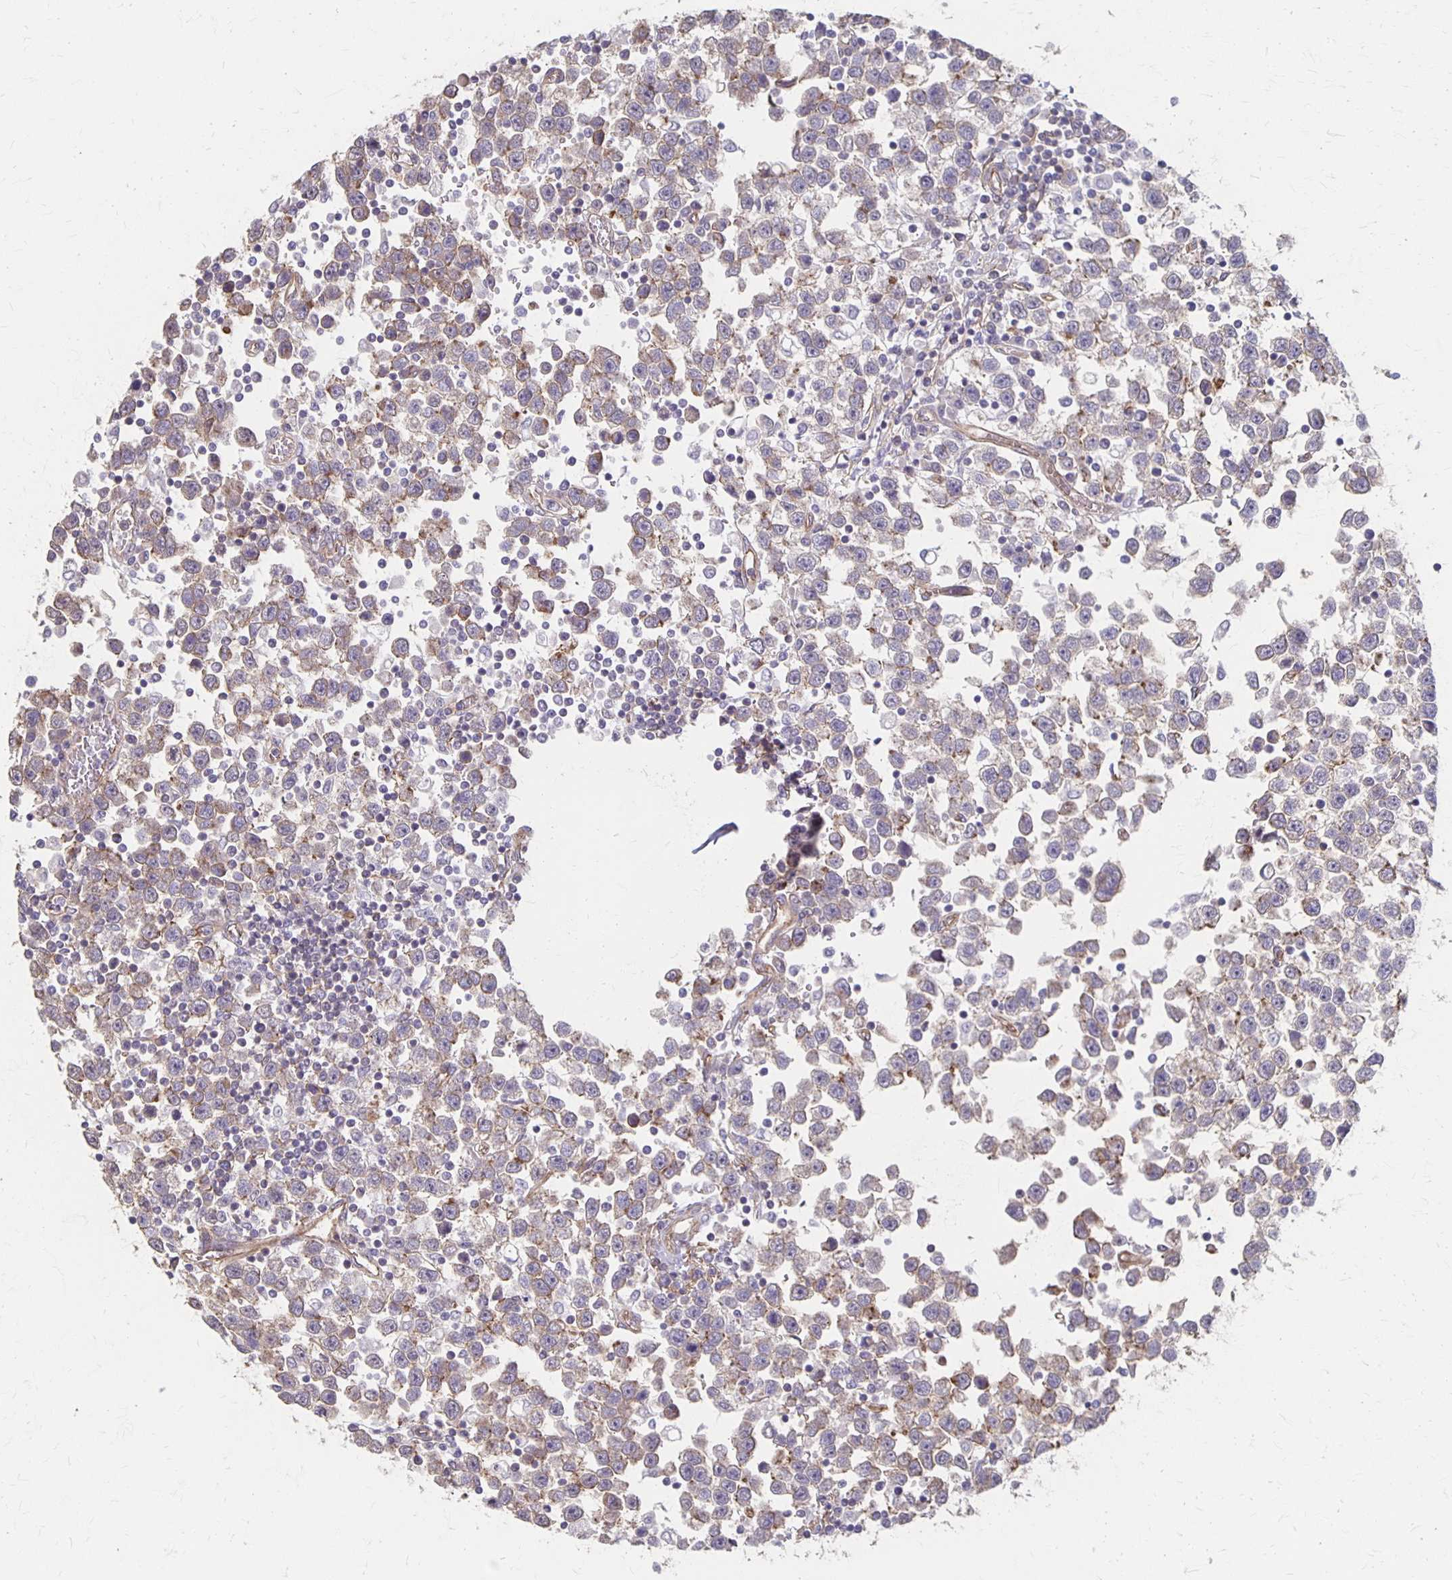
{"staining": {"intensity": "moderate", "quantity": "25%-75%", "location": "cytoplasmic/membranous"}, "tissue": "testis cancer", "cell_type": "Tumor cells", "image_type": "cancer", "snomed": [{"axis": "morphology", "description": "Seminoma, NOS"}, {"axis": "topography", "description": "Testis"}], "caption": "Testis cancer stained for a protein exhibits moderate cytoplasmic/membranous positivity in tumor cells.", "gene": "PPP1R3E", "patient": {"sex": "male", "age": 34}}